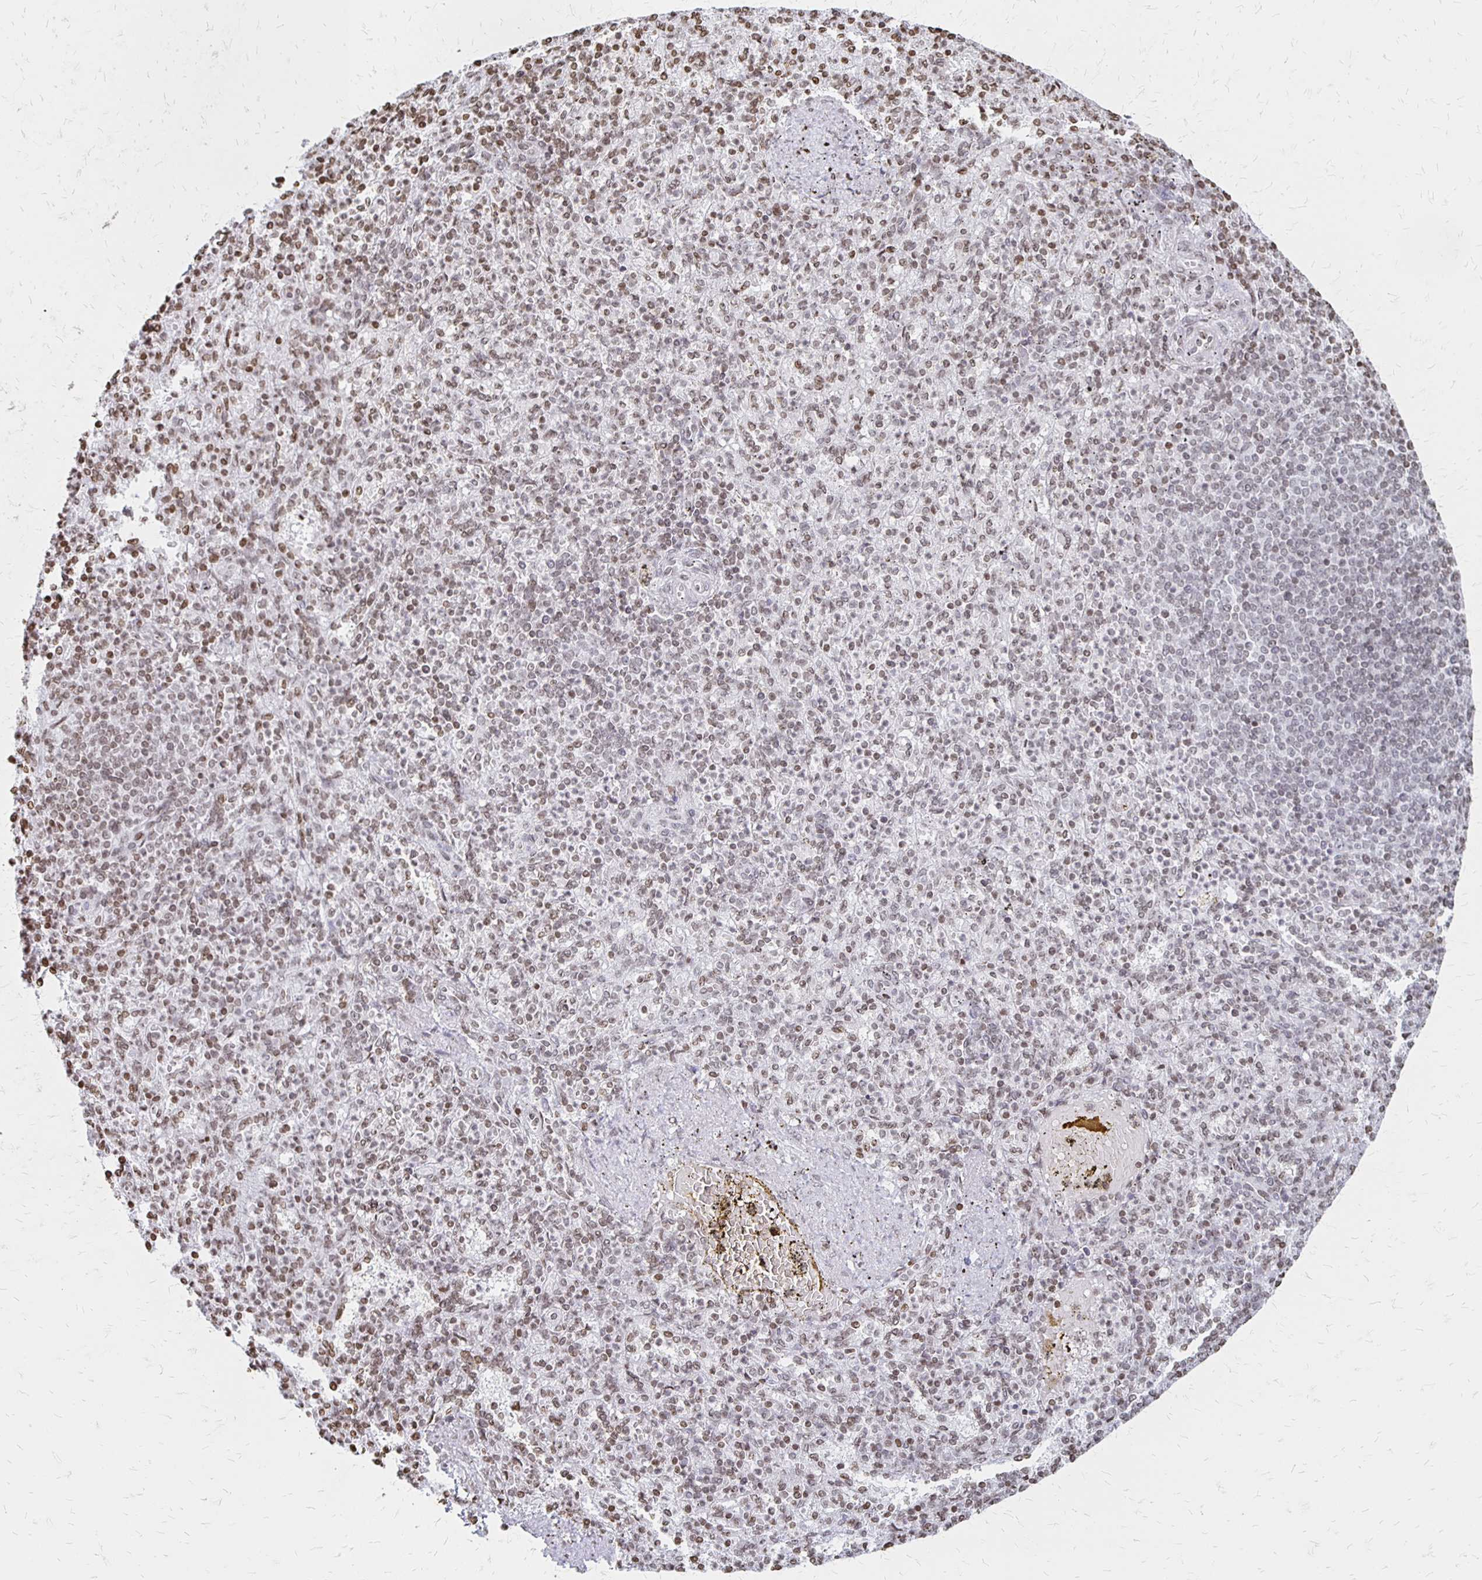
{"staining": {"intensity": "weak", "quantity": ">75%", "location": "nuclear"}, "tissue": "spleen", "cell_type": "Cells in red pulp", "image_type": "normal", "snomed": [{"axis": "morphology", "description": "Normal tissue, NOS"}, {"axis": "topography", "description": "Spleen"}], "caption": "Protein staining exhibits weak nuclear expression in about >75% of cells in red pulp in normal spleen. The staining is performed using DAB (3,3'-diaminobenzidine) brown chromogen to label protein expression. The nuclei are counter-stained blue using hematoxylin.", "gene": "ZNF280C", "patient": {"sex": "female", "age": 74}}